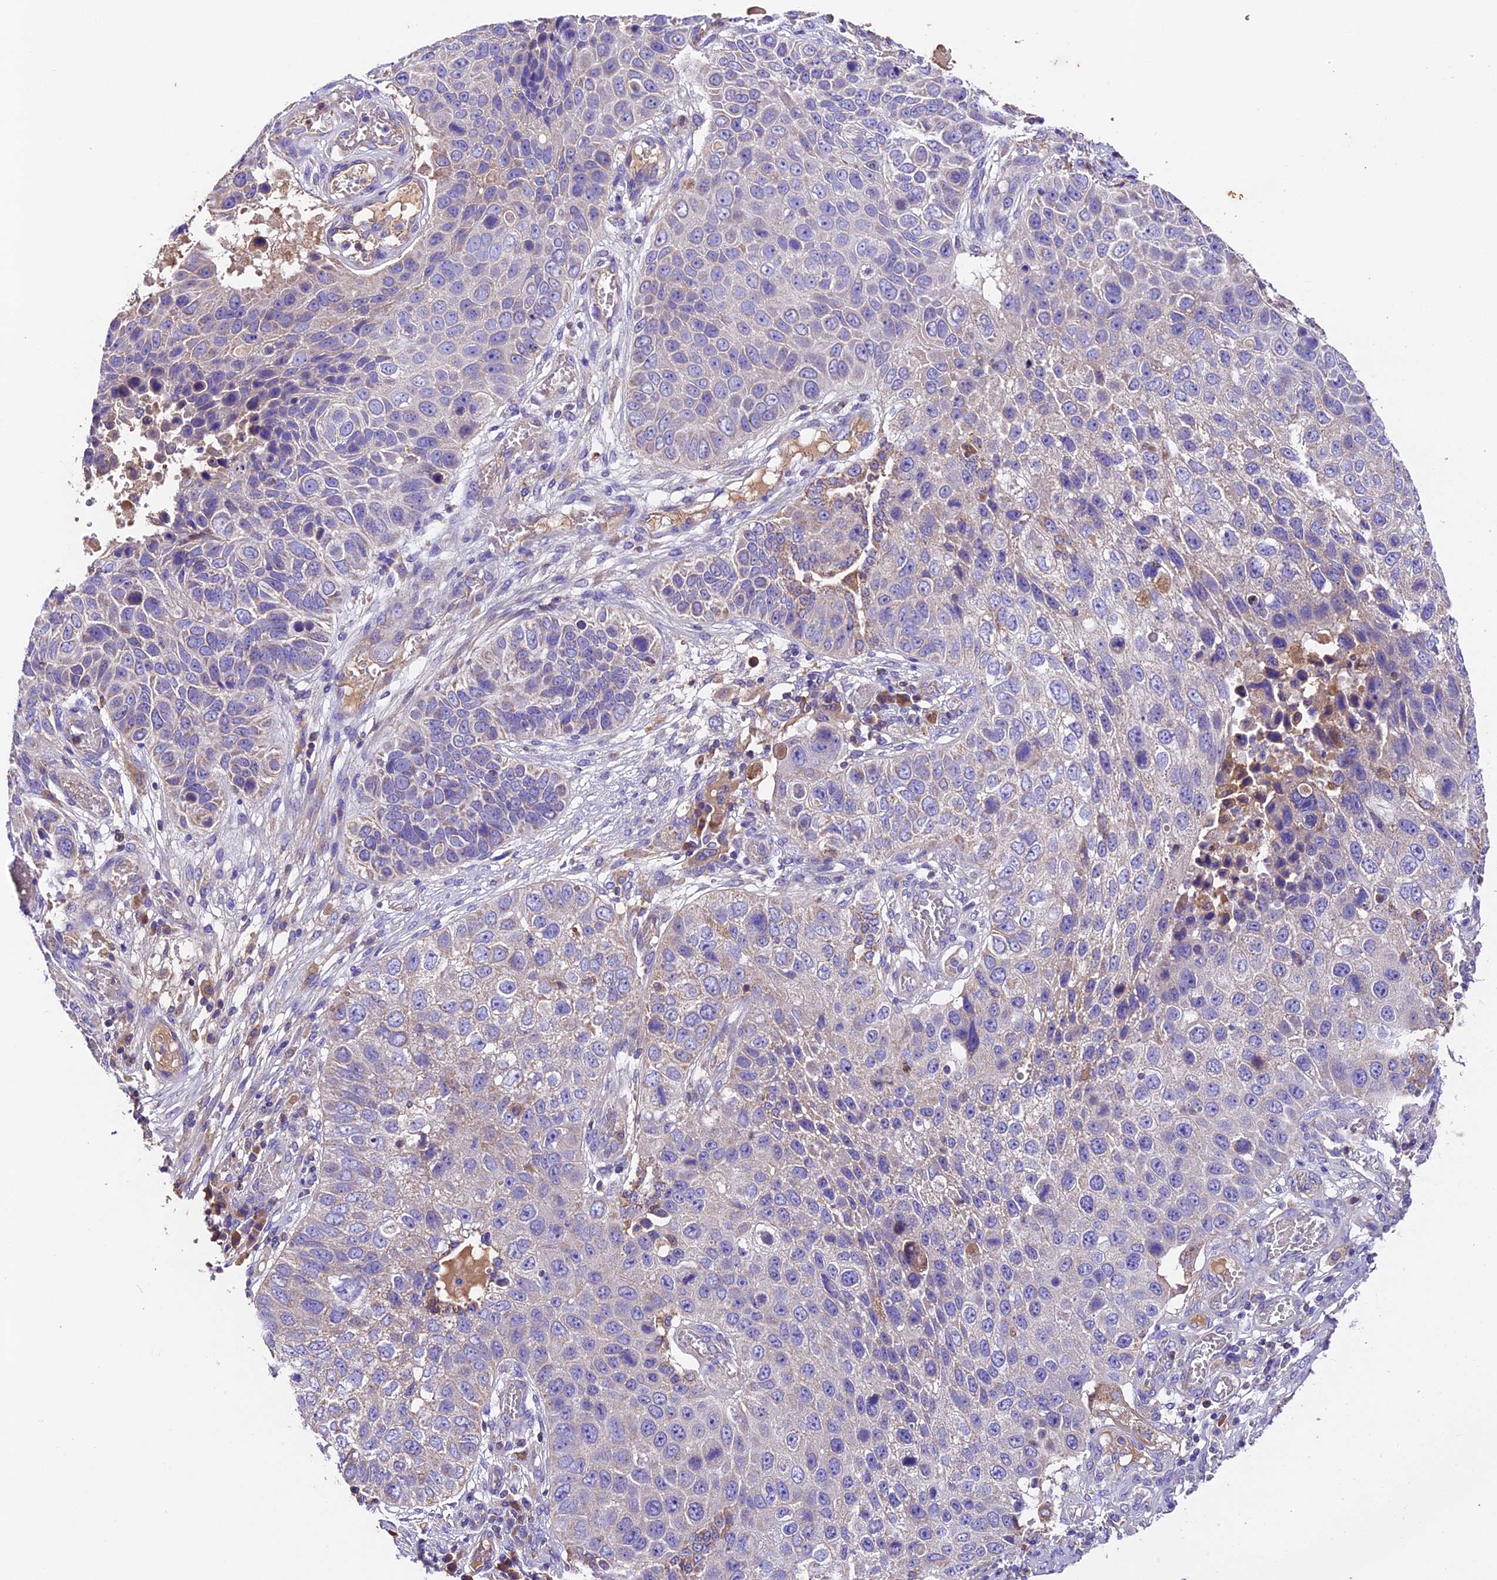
{"staining": {"intensity": "negative", "quantity": "none", "location": "none"}, "tissue": "lung cancer", "cell_type": "Tumor cells", "image_type": "cancer", "snomed": [{"axis": "morphology", "description": "Squamous cell carcinoma, NOS"}, {"axis": "topography", "description": "Lung"}], "caption": "This is a micrograph of immunohistochemistry staining of lung cancer, which shows no positivity in tumor cells.", "gene": "SIX5", "patient": {"sex": "male", "age": 61}}